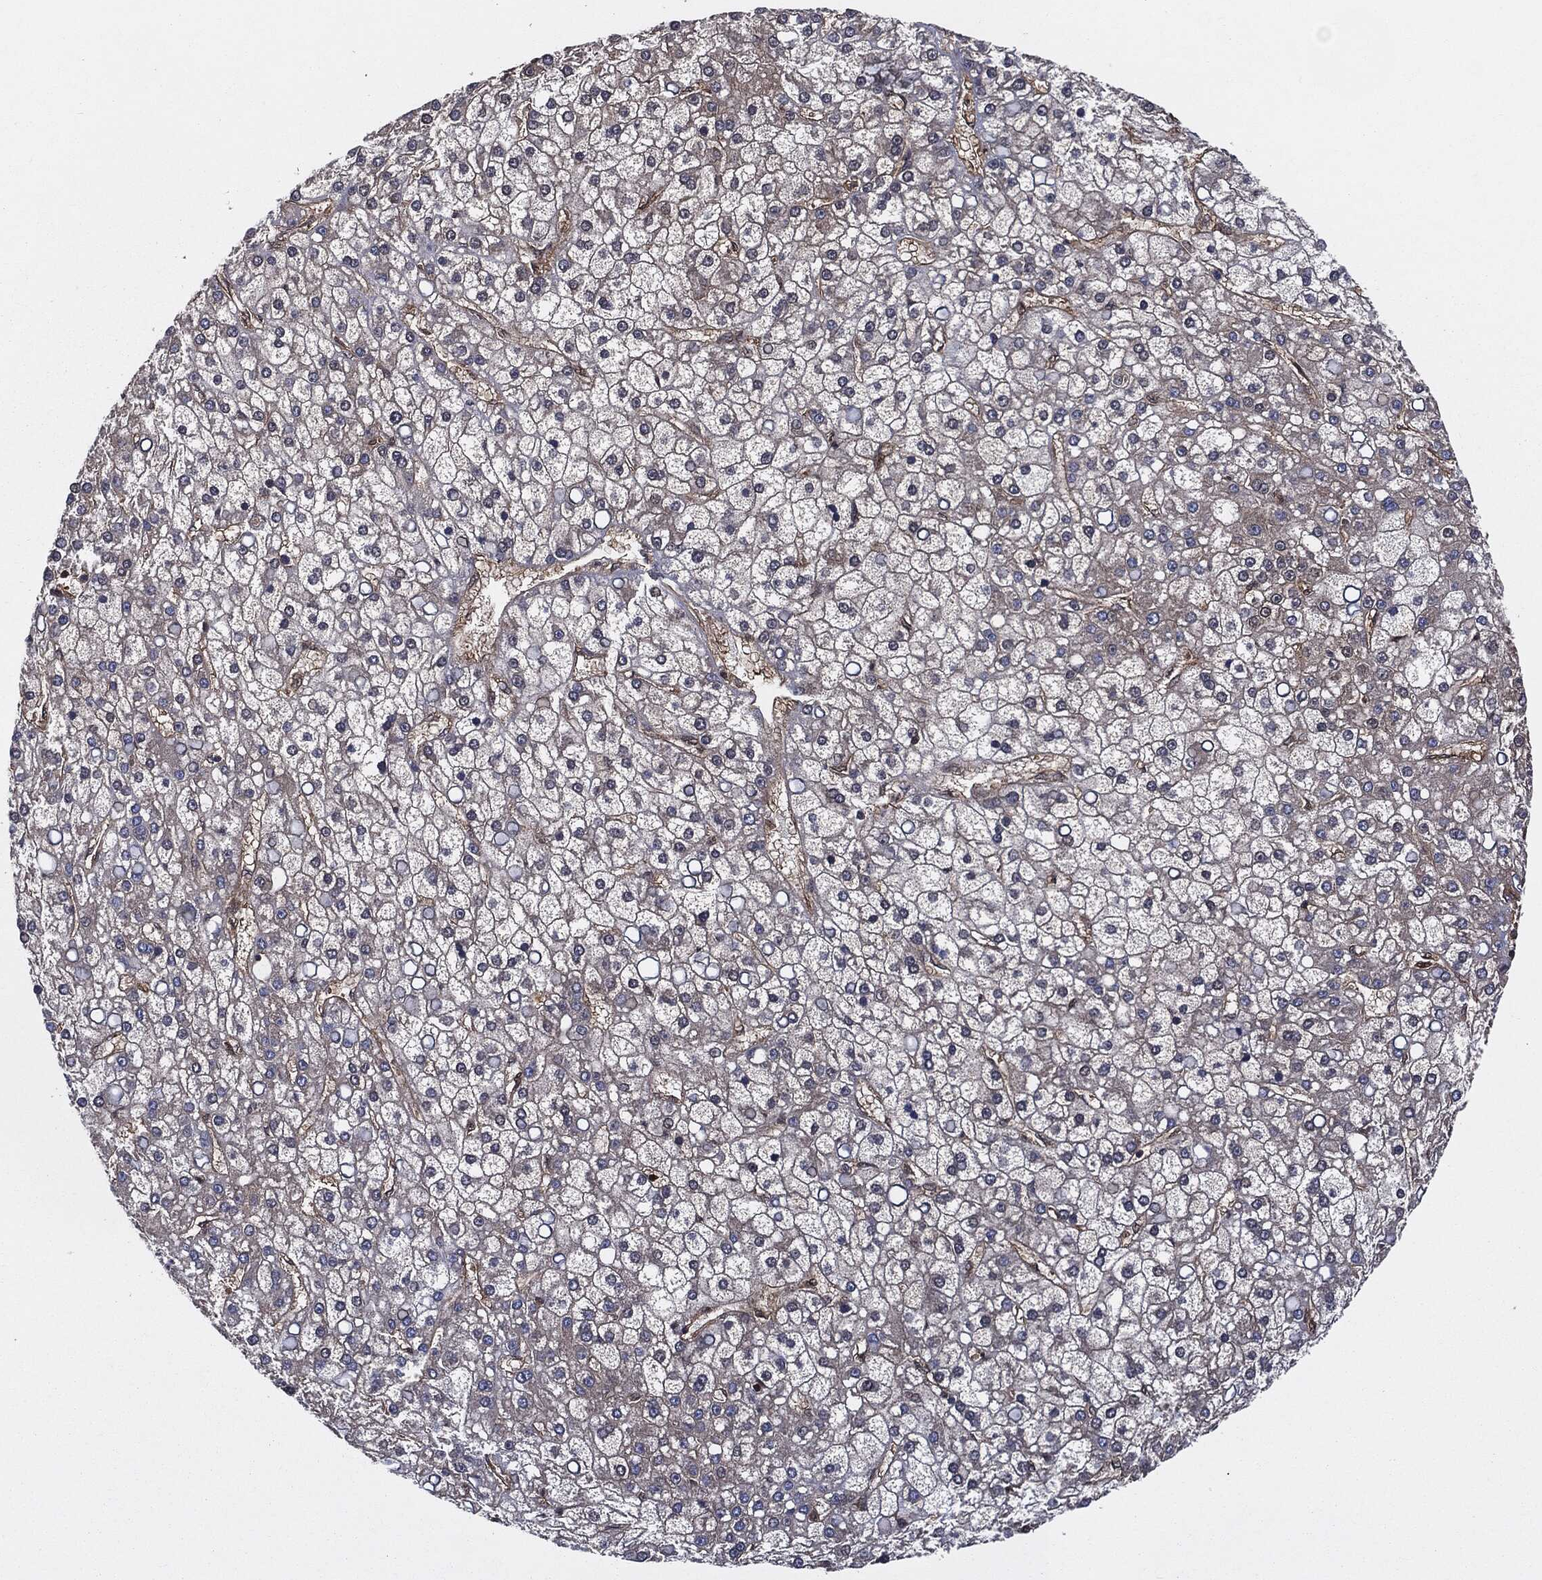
{"staining": {"intensity": "weak", "quantity": "25%-75%", "location": "cytoplasmic/membranous"}, "tissue": "liver cancer", "cell_type": "Tumor cells", "image_type": "cancer", "snomed": [{"axis": "morphology", "description": "Carcinoma, Hepatocellular, NOS"}, {"axis": "topography", "description": "Liver"}], "caption": "Liver hepatocellular carcinoma tissue shows weak cytoplasmic/membranous positivity in about 25%-75% of tumor cells", "gene": "XPNPEP1", "patient": {"sex": "male", "age": 67}}